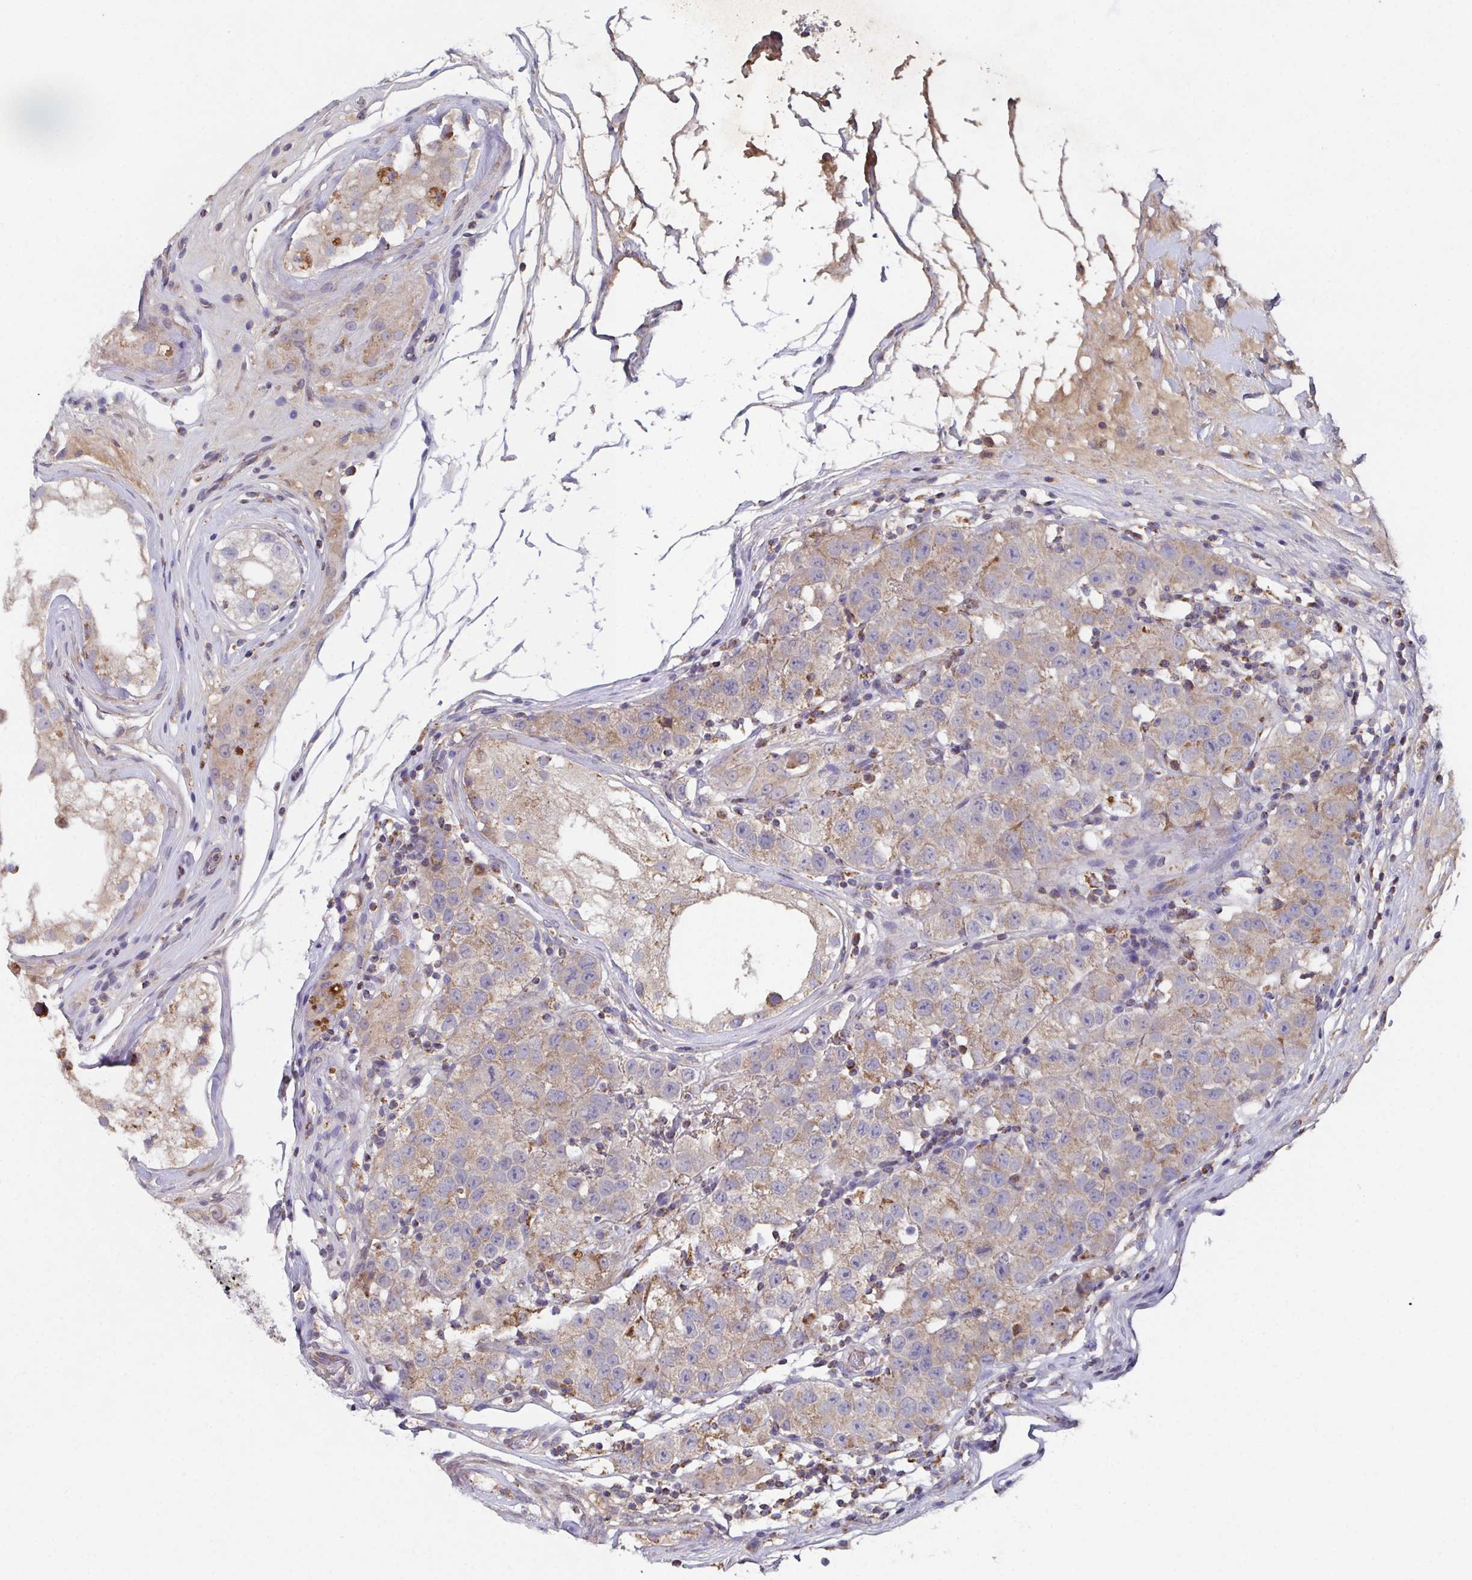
{"staining": {"intensity": "weak", "quantity": "25%-75%", "location": "cytoplasmic/membranous"}, "tissue": "testis cancer", "cell_type": "Tumor cells", "image_type": "cancer", "snomed": [{"axis": "morphology", "description": "Seminoma, NOS"}, {"axis": "topography", "description": "Testis"}], "caption": "Immunohistochemistry image of neoplastic tissue: human testis seminoma stained using immunohistochemistry (IHC) exhibits low levels of weak protein expression localized specifically in the cytoplasmic/membranous of tumor cells, appearing as a cytoplasmic/membranous brown color.", "gene": "MT-ND3", "patient": {"sex": "male", "age": 34}}